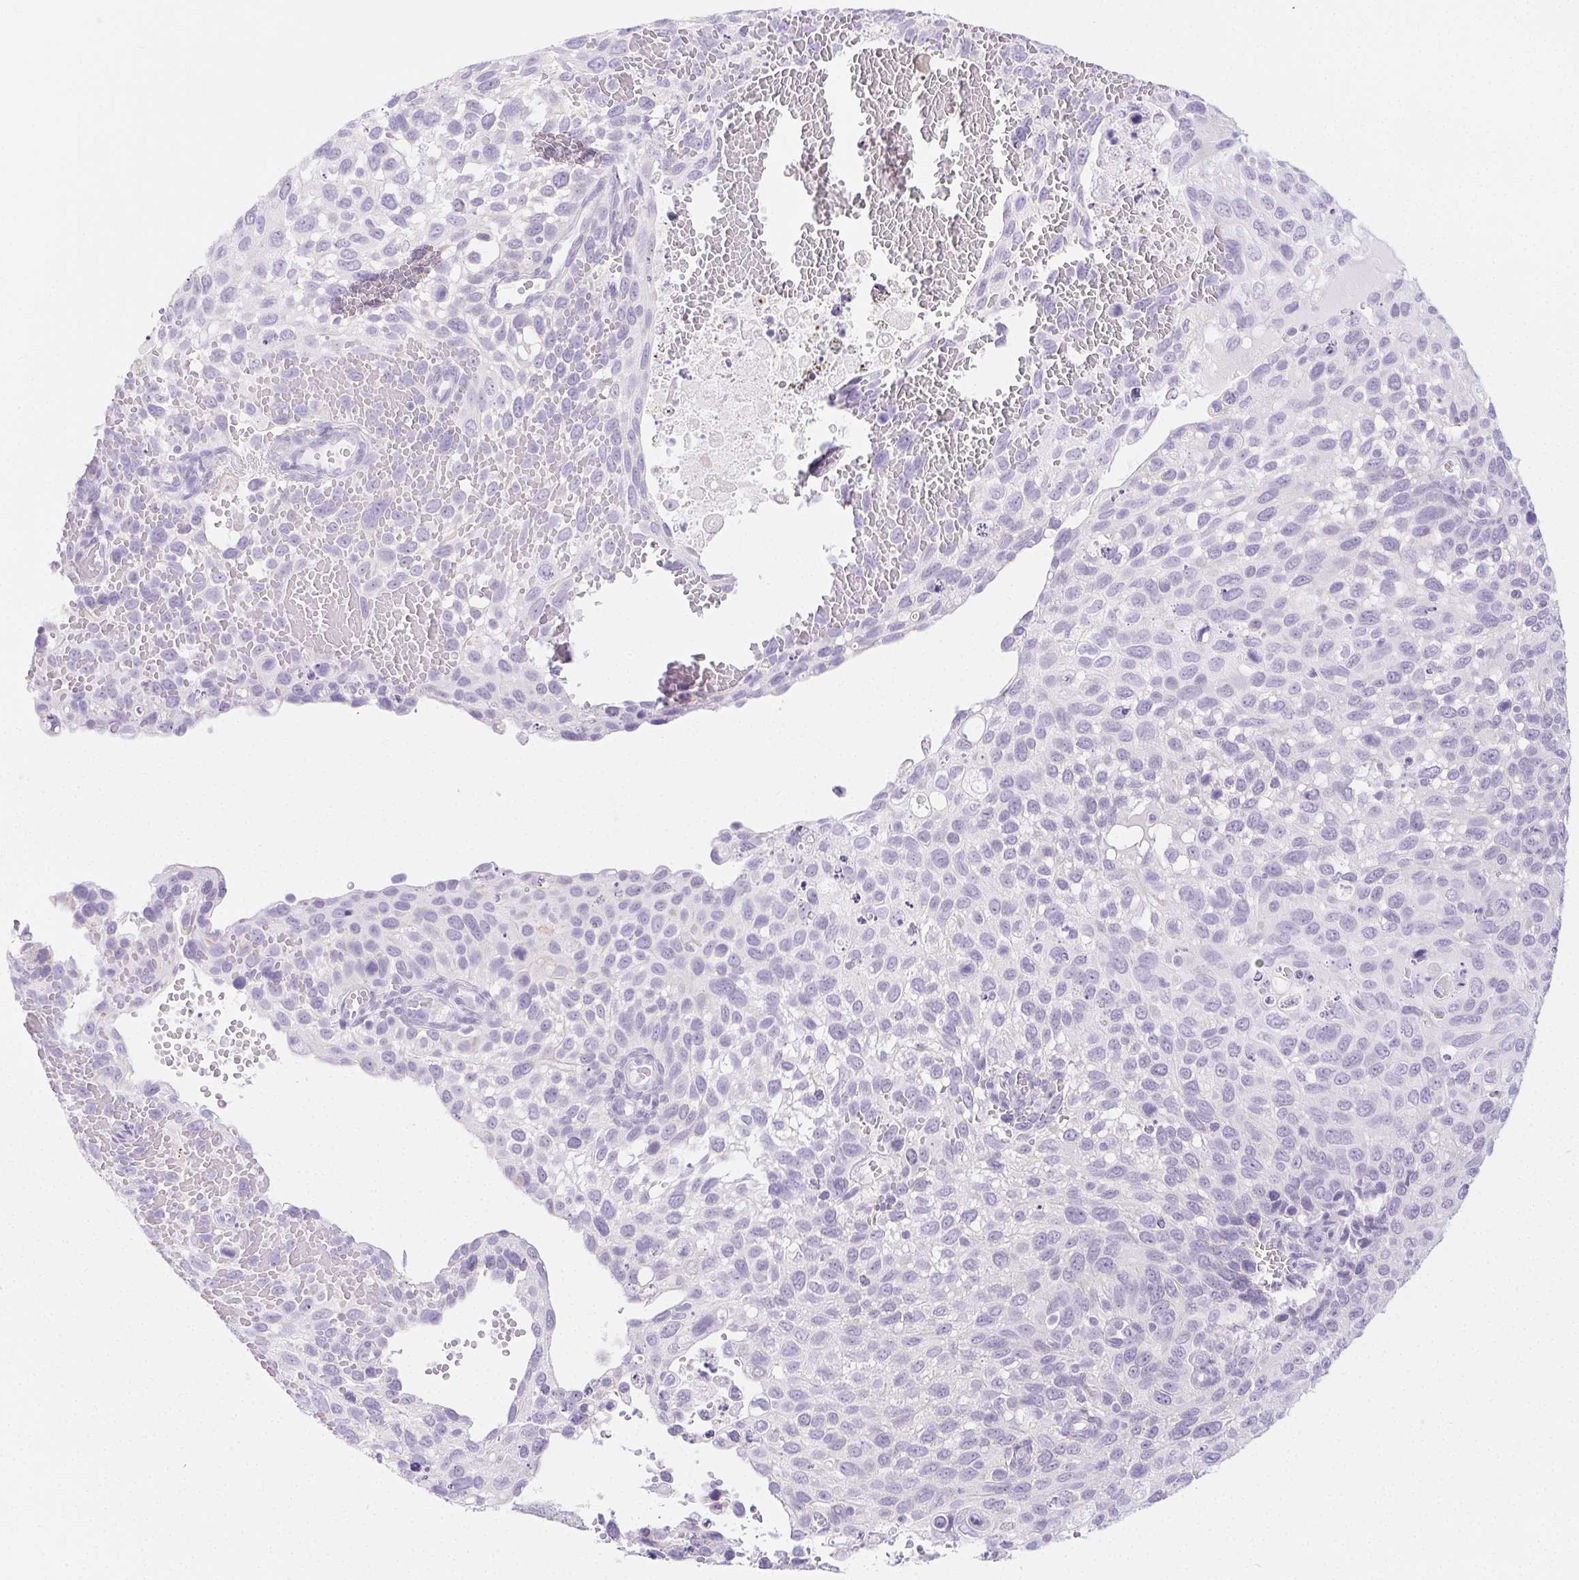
{"staining": {"intensity": "negative", "quantity": "none", "location": "none"}, "tissue": "cervical cancer", "cell_type": "Tumor cells", "image_type": "cancer", "snomed": [{"axis": "morphology", "description": "Squamous cell carcinoma, NOS"}, {"axis": "topography", "description": "Cervix"}], "caption": "IHC image of neoplastic tissue: human cervical cancer stained with DAB displays no significant protein positivity in tumor cells.", "gene": "PI3", "patient": {"sex": "female", "age": 70}}